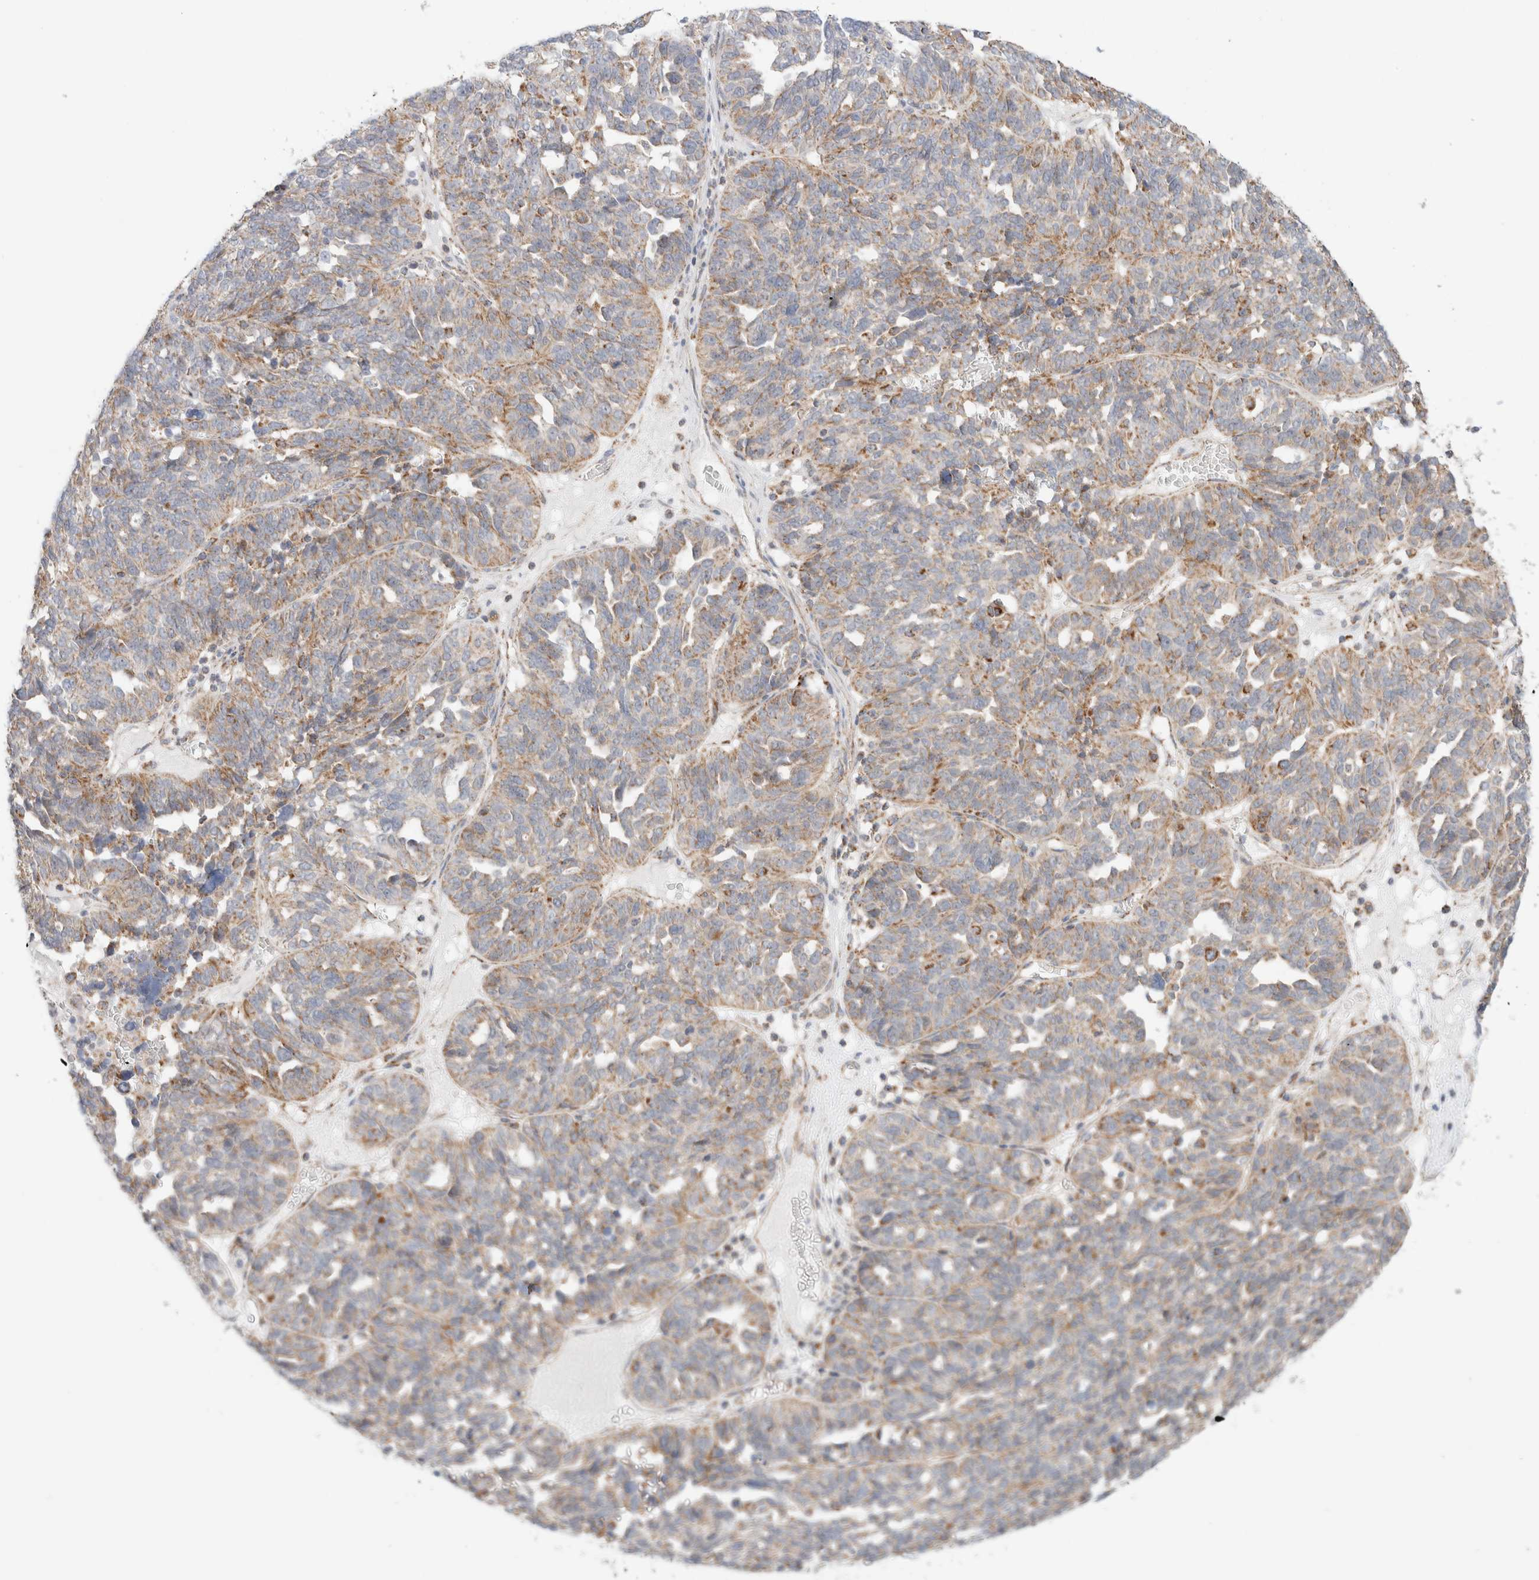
{"staining": {"intensity": "moderate", "quantity": "25%-75%", "location": "cytoplasmic/membranous"}, "tissue": "ovarian cancer", "cell_type": "Tumor cells", "image_type": "cancer", "snomed": [{"axis": "morphology", "description": "Cystadenocarcinoma, serous, NOS"}, {"axis": "topography", "description": "Ovary"}], "caption": "This is a micrograph of immunohistochemistry staining of ovarian cancer, which shows moderate expression in the cytoplasmic/membranous of tumor cells.", "gene": "MRM3", "patient": {"sex": "female", "age": 59}}